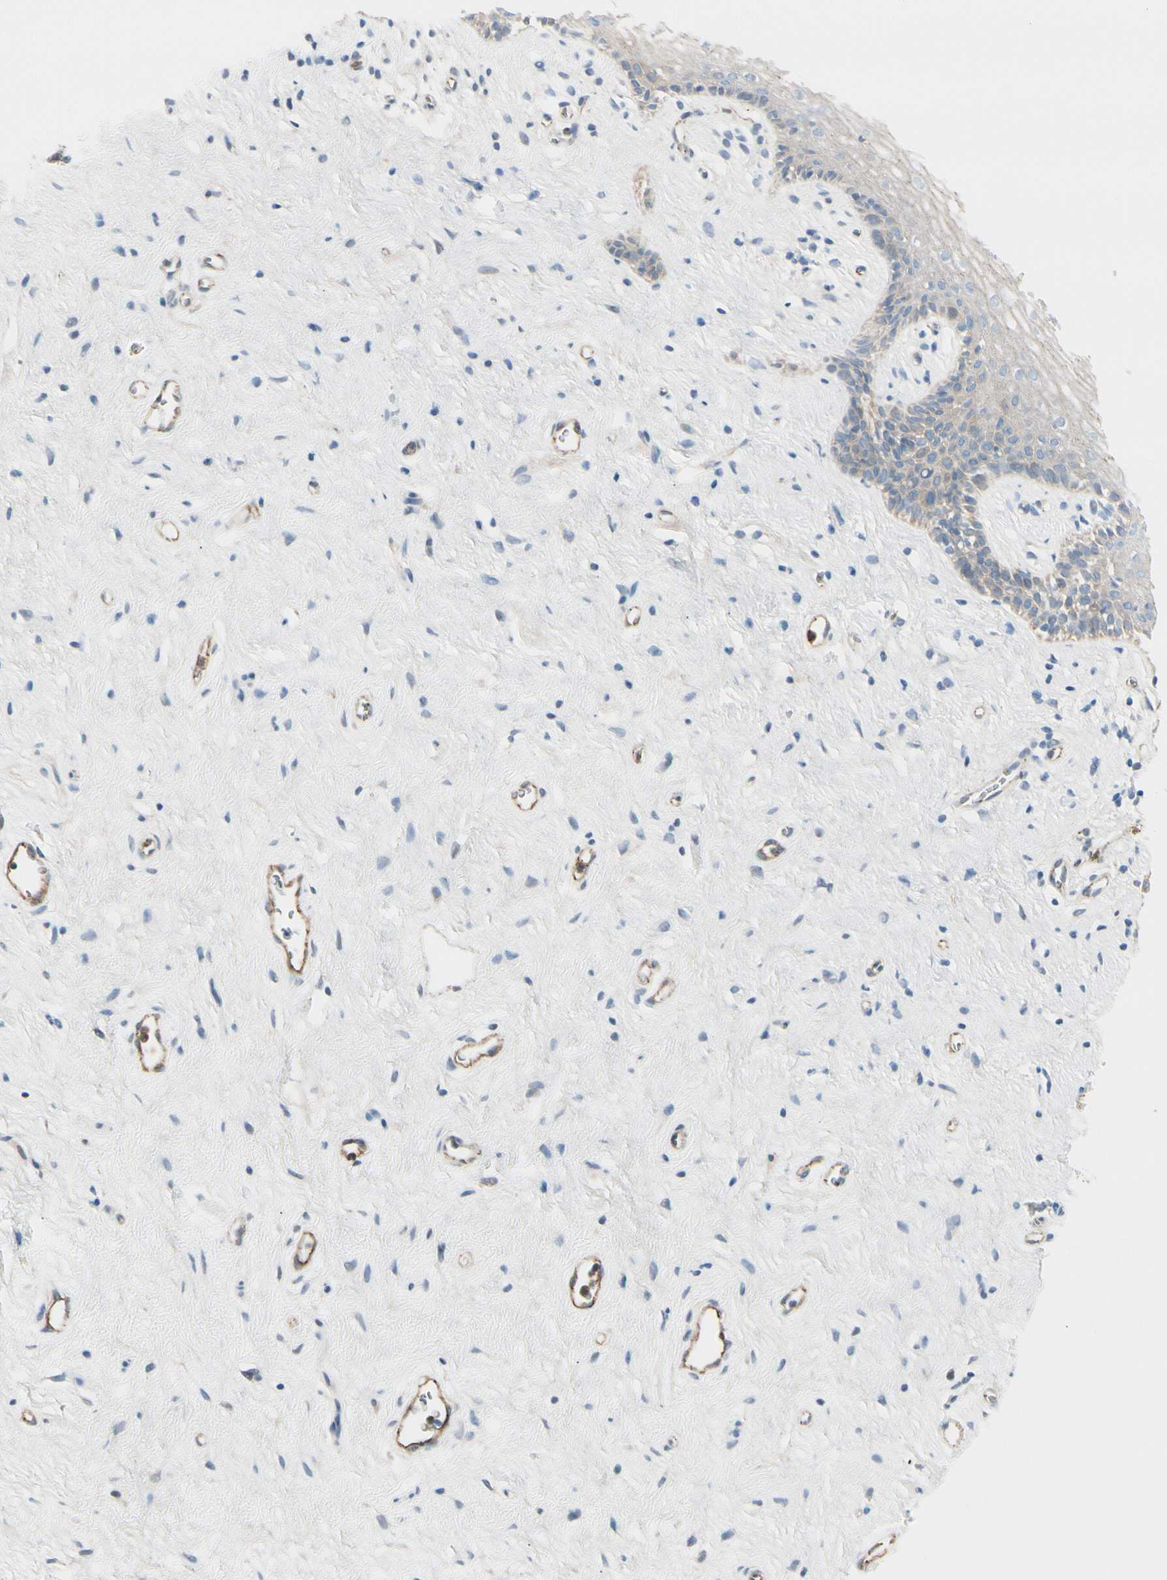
{"staining": {"intensity": "weak", "quantity": ">75%", "location": "cytoplasmic/membranous"}, "tissue": "vagina", "cell_type": "Squamous epithelial cells", "image_type": "normal", "snomed": [{"axis": "morphology", "description": "Normal tissue, NOS"}, {"axis": "topography", "description": "Vagina"}], "caption": "The immunohistochemical stain shows weak cytoplasmic/membranous staining in squamous epithelial cells of unremarkable vagina.", "gene": "TJP1", "patient": {"sex": "female", "age": 44}}